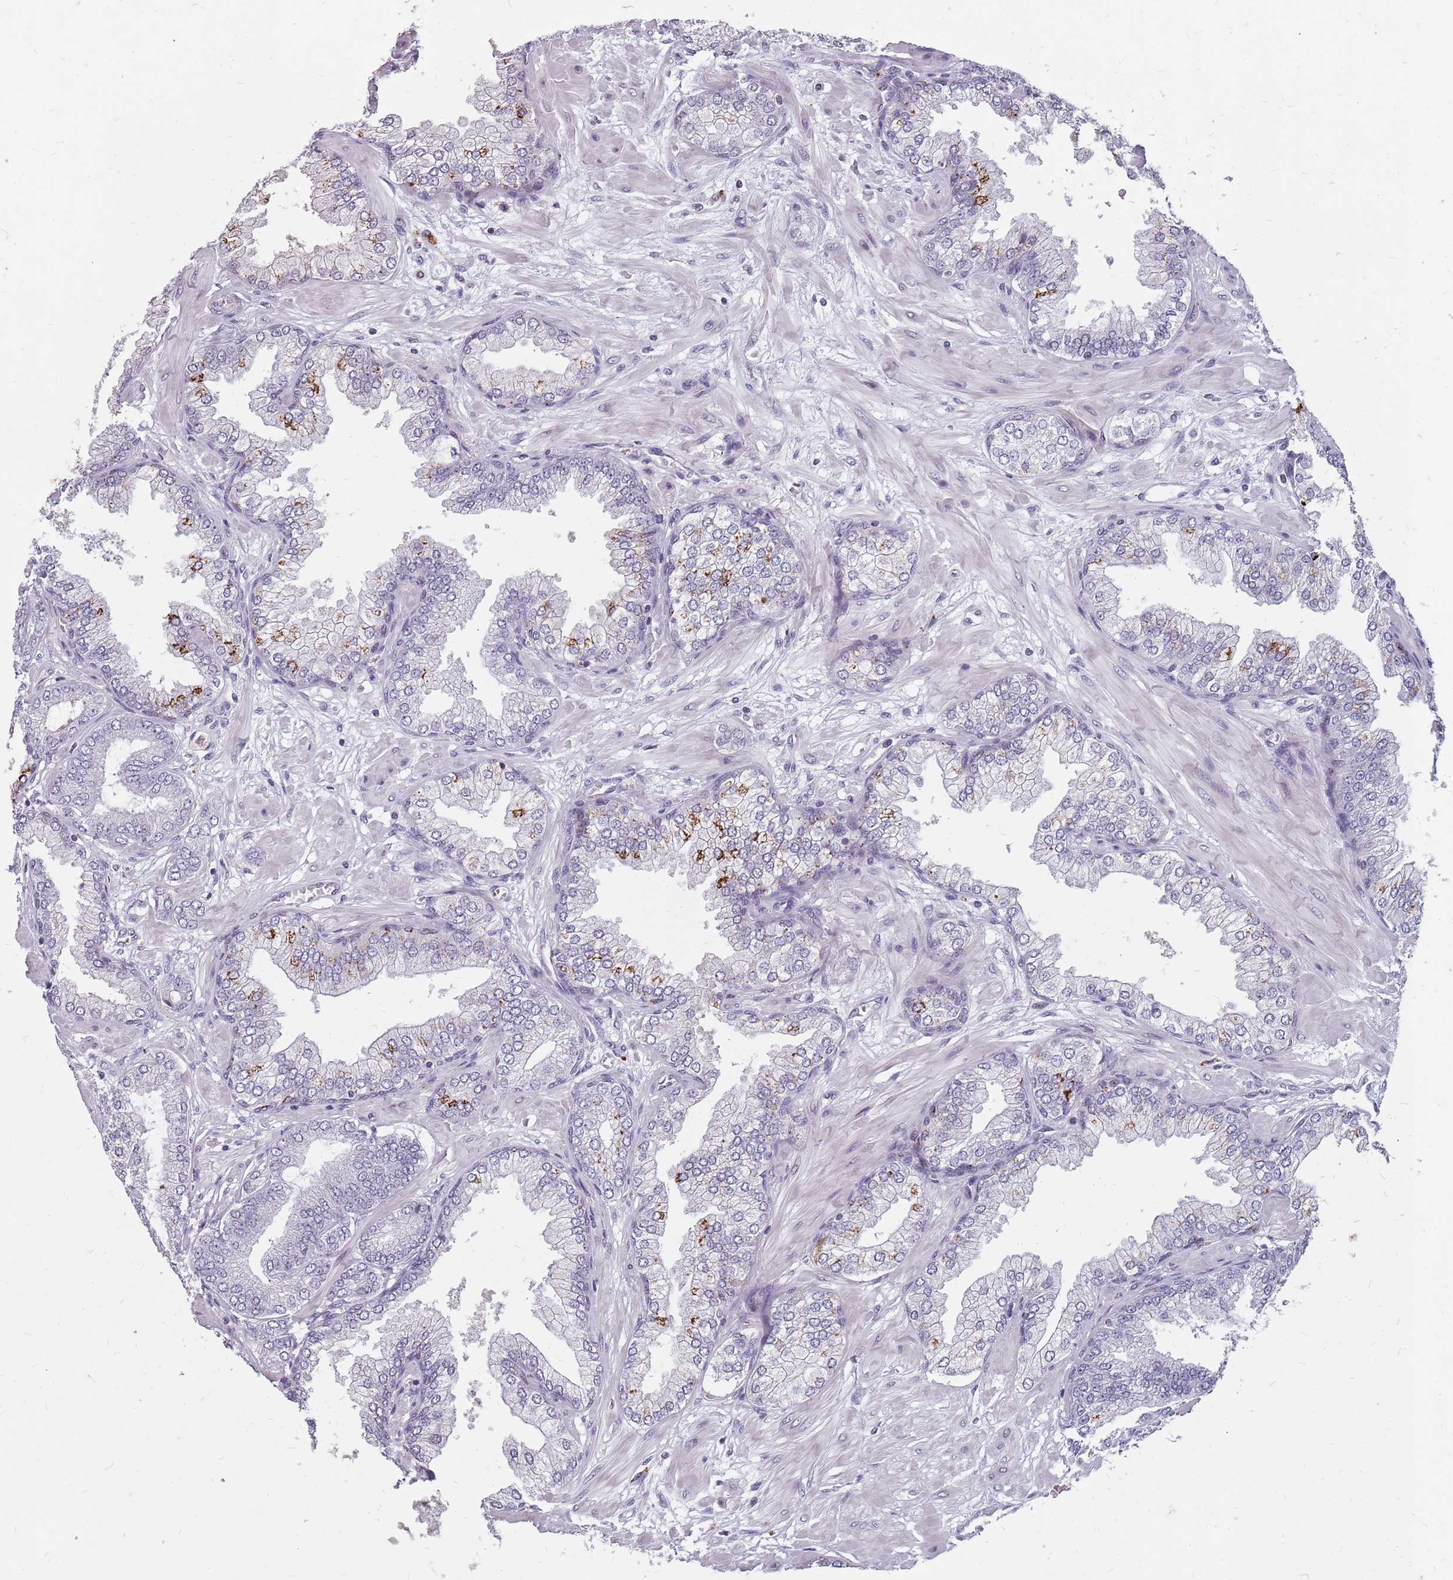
{"staining": {"intensity": "negative", "quantity": "none", "location": "none"}, "tissue": "prostate cancer", "cell_type": "Tumor cells", "image_type": "cancer", "snomed": [{"axis": "morphology", "description": "Adenocarcinoma, Low grade"}, {"axis": "topography", "description": "Prostate"}], "caption": "The immunohistochemistry (IHC) image has no significant staining in tumor cells of prostate cancer tissue. (Stains: DAB IHC with hematoxylin counter stain, Microscopy: brightfield microscopy at high magnification).", "gene": "NEK6", "patient": {"sex": "male", "age": 55}}